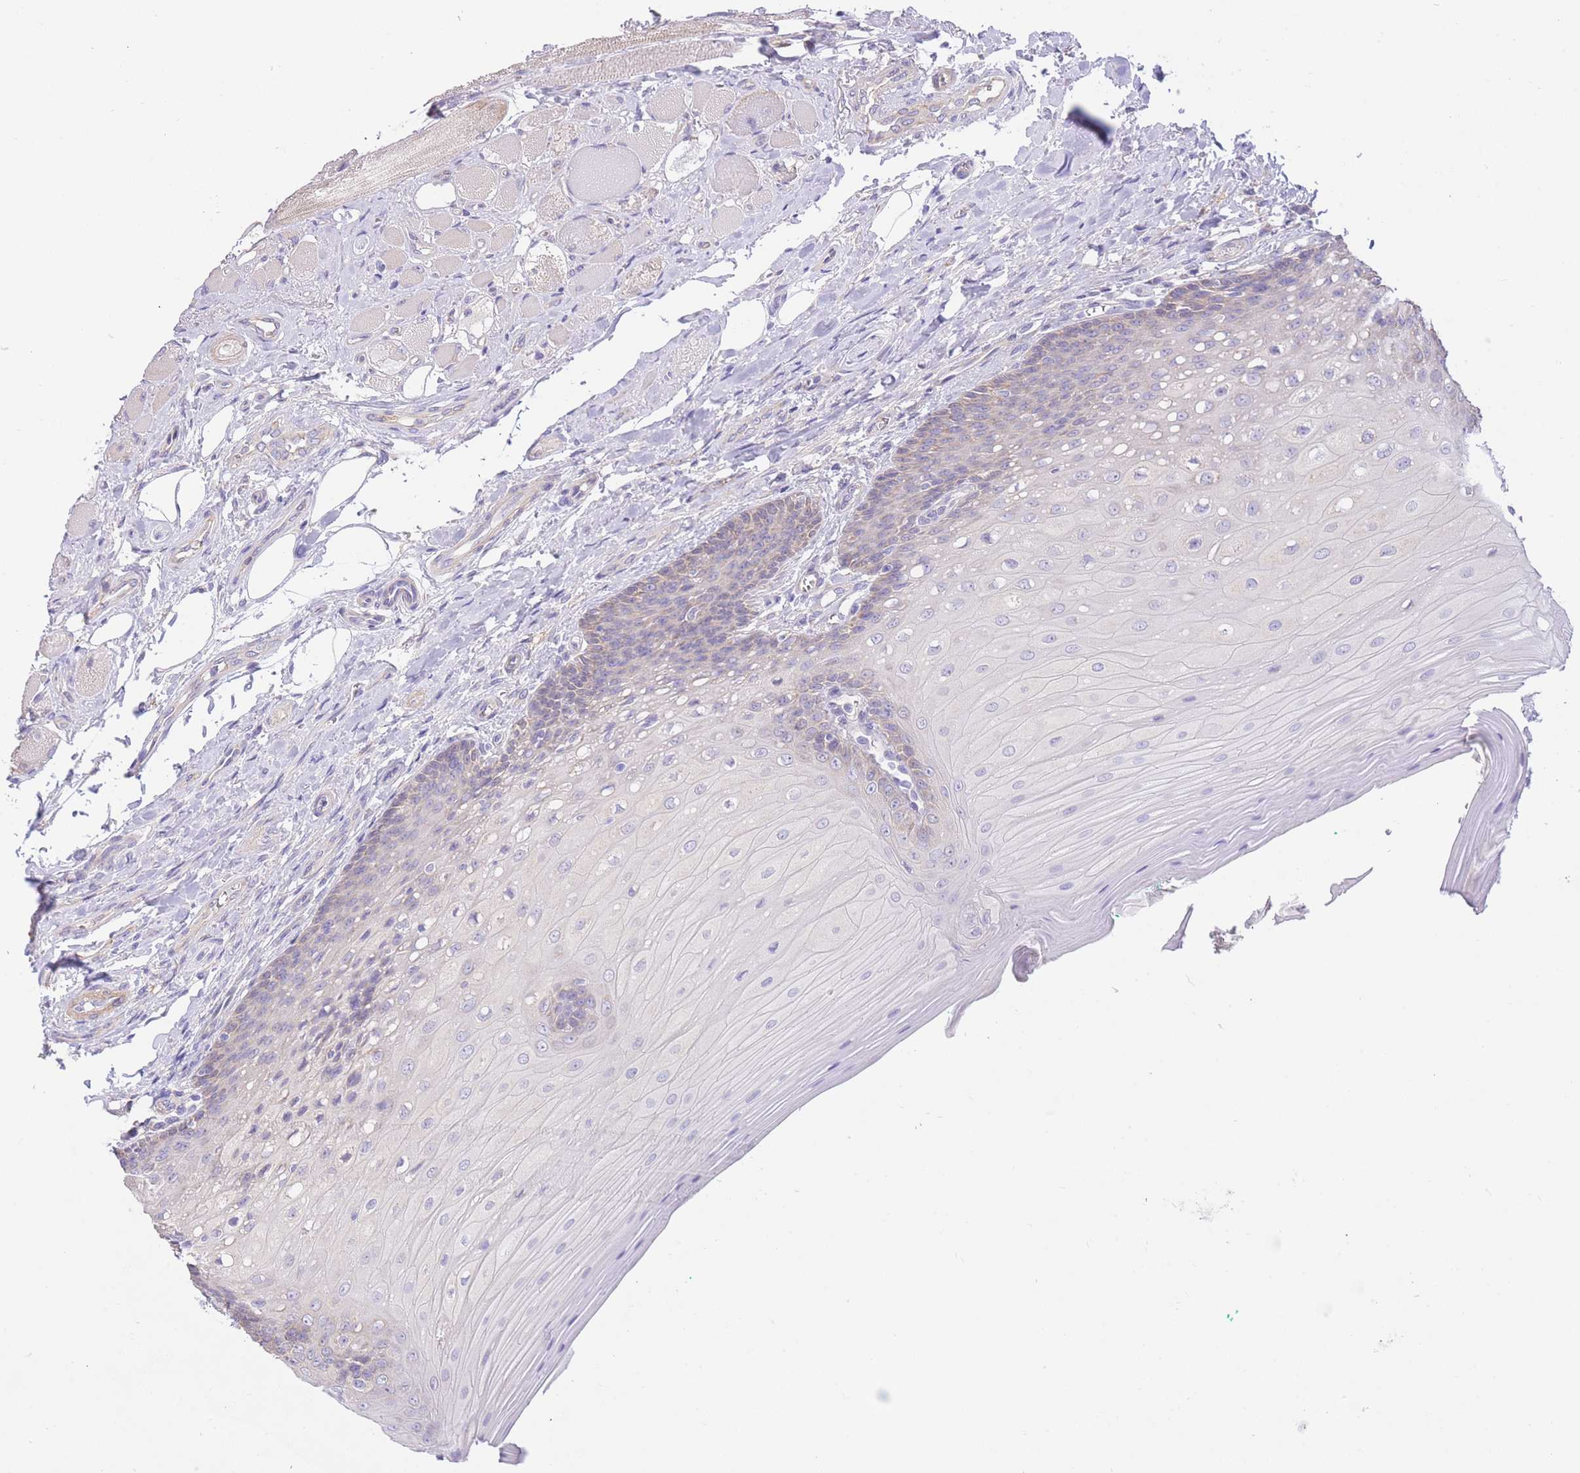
{"staining": {"intensity": "negative", "quantity": "none", "location": "none"}, "tissue": "oral mucosa", "cell_type": "Squamous epithelial cells", "image_type": "normal", "snomed": [{"axis": "morphology", "description": "Normal tissue, NOS"}, {"axis": "morphology", "description": "Squamous cell carcinoma, NOS"}, {"axis": "topography", "description": "Oral tissue"}, {"axis": "topography", "description": "Tounge, NOS"}, {"axis": "topography", "description": "Head-Neck"}], "caption": "IHC photomicrograph of benign oral mucosa: oral mucosa stained with DAB (3,3'-diaminobenzidine) shows no significant protein positivity in squamous epithelial cells. Brightfield microscopy of immunohistochemistry stained with DAB (3,3'-diaminobenzidine) (brown) and hematoxylin (blue), captured at high magnification.", "gene": "PGM1", "patient": {"sex": "male", "age": 79}}